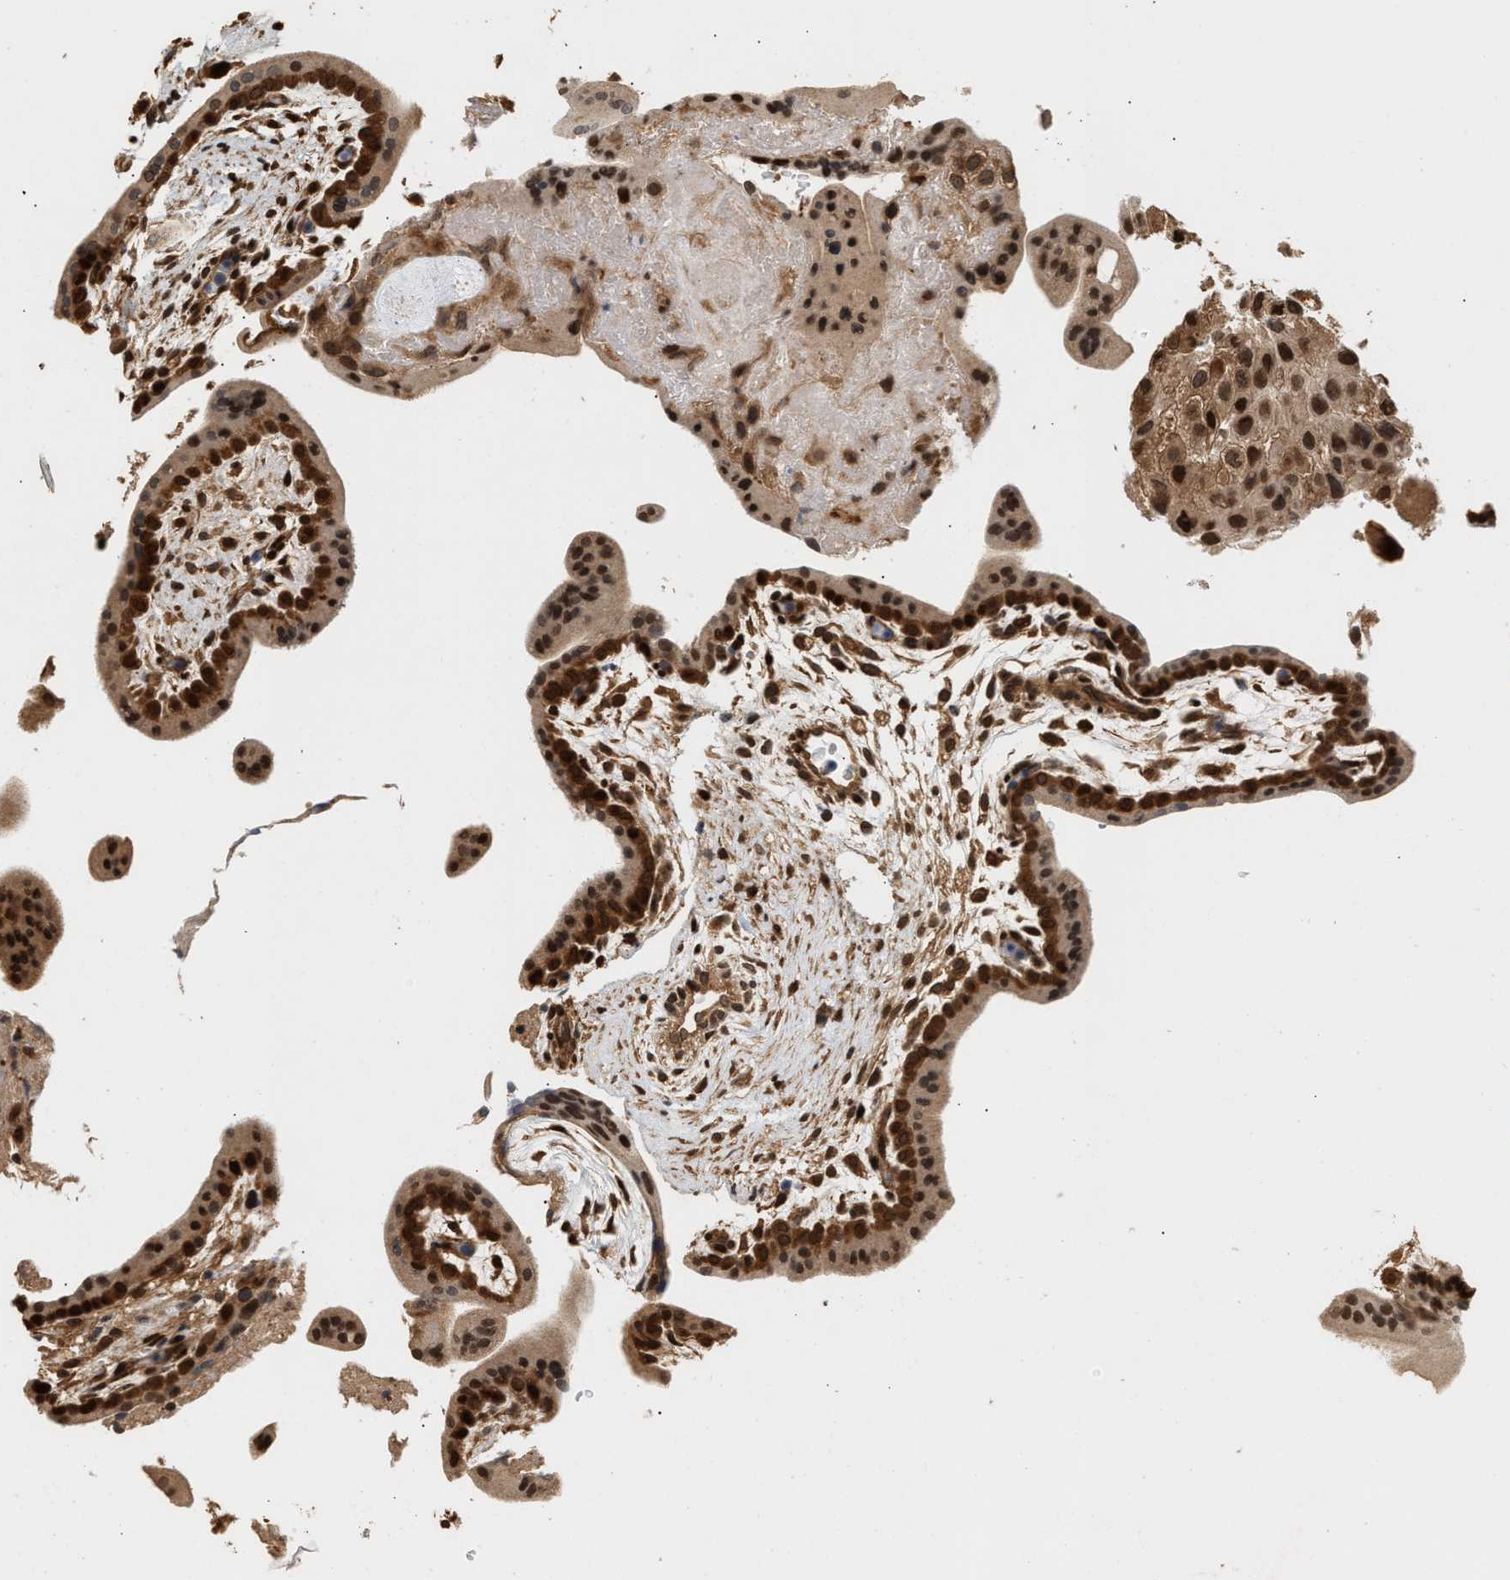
{"staining": {"intensity": "strong", "quantity": ">75%", "location": "cytoplasmic/membranous,nuclear"}, "tissue": "placenta", "cell_type": "Trophoblastic cells", "image_type": "normal", "snomed": [{"axis": "morphology", "description": "Normal tissue, NOS"}, {"axis": "topography", "description": "Placenta"}], "caption": "Immunohistochemical staining of normal placenta displays high levels of strong cytoplasmic/membranous,nuclear positivity in about >75% of trophoblastic cells. Nuclei are stained in blue.", "gene": "ABHD5", "patient": {"sex": "female", "age": 35}}